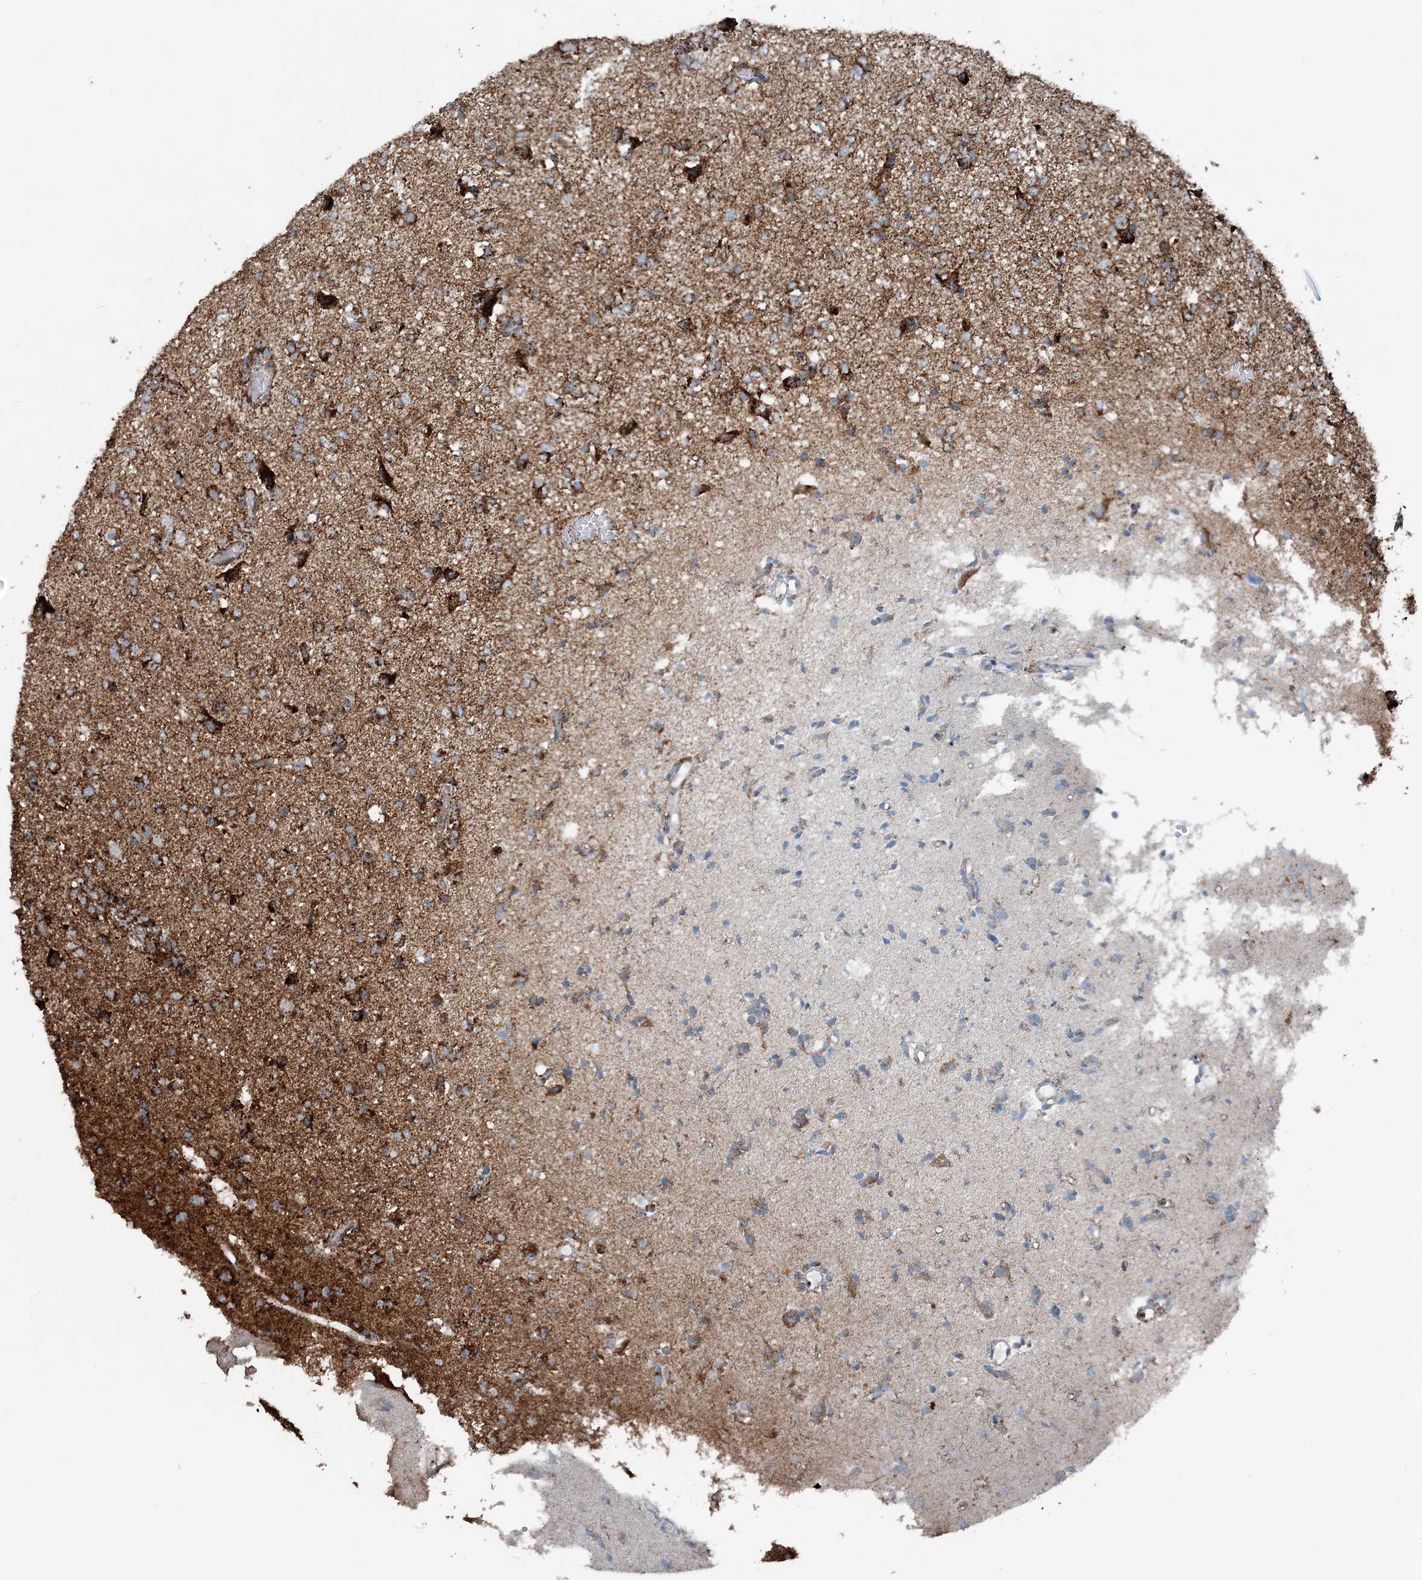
{"staining": {"intensity": "strong", "quantity": ">75%", "location": "cytoplasmic/membranous"}, "tissue": "glioma", "cell_type": "Tumor cells", "image_type": "cancer", "snomed": [{"axis": "morphology", "description": "Glioma, malignant, High grade"}, {"axis": "topography", "description": "Brain"}], "caption": "This is an image of IHC staining of glioma, which shows strong expression in the cytoplasmic/membranous of tumor cells.", "gene": "SUCLG1", "patient": {"sex": "female", "age": 59}}